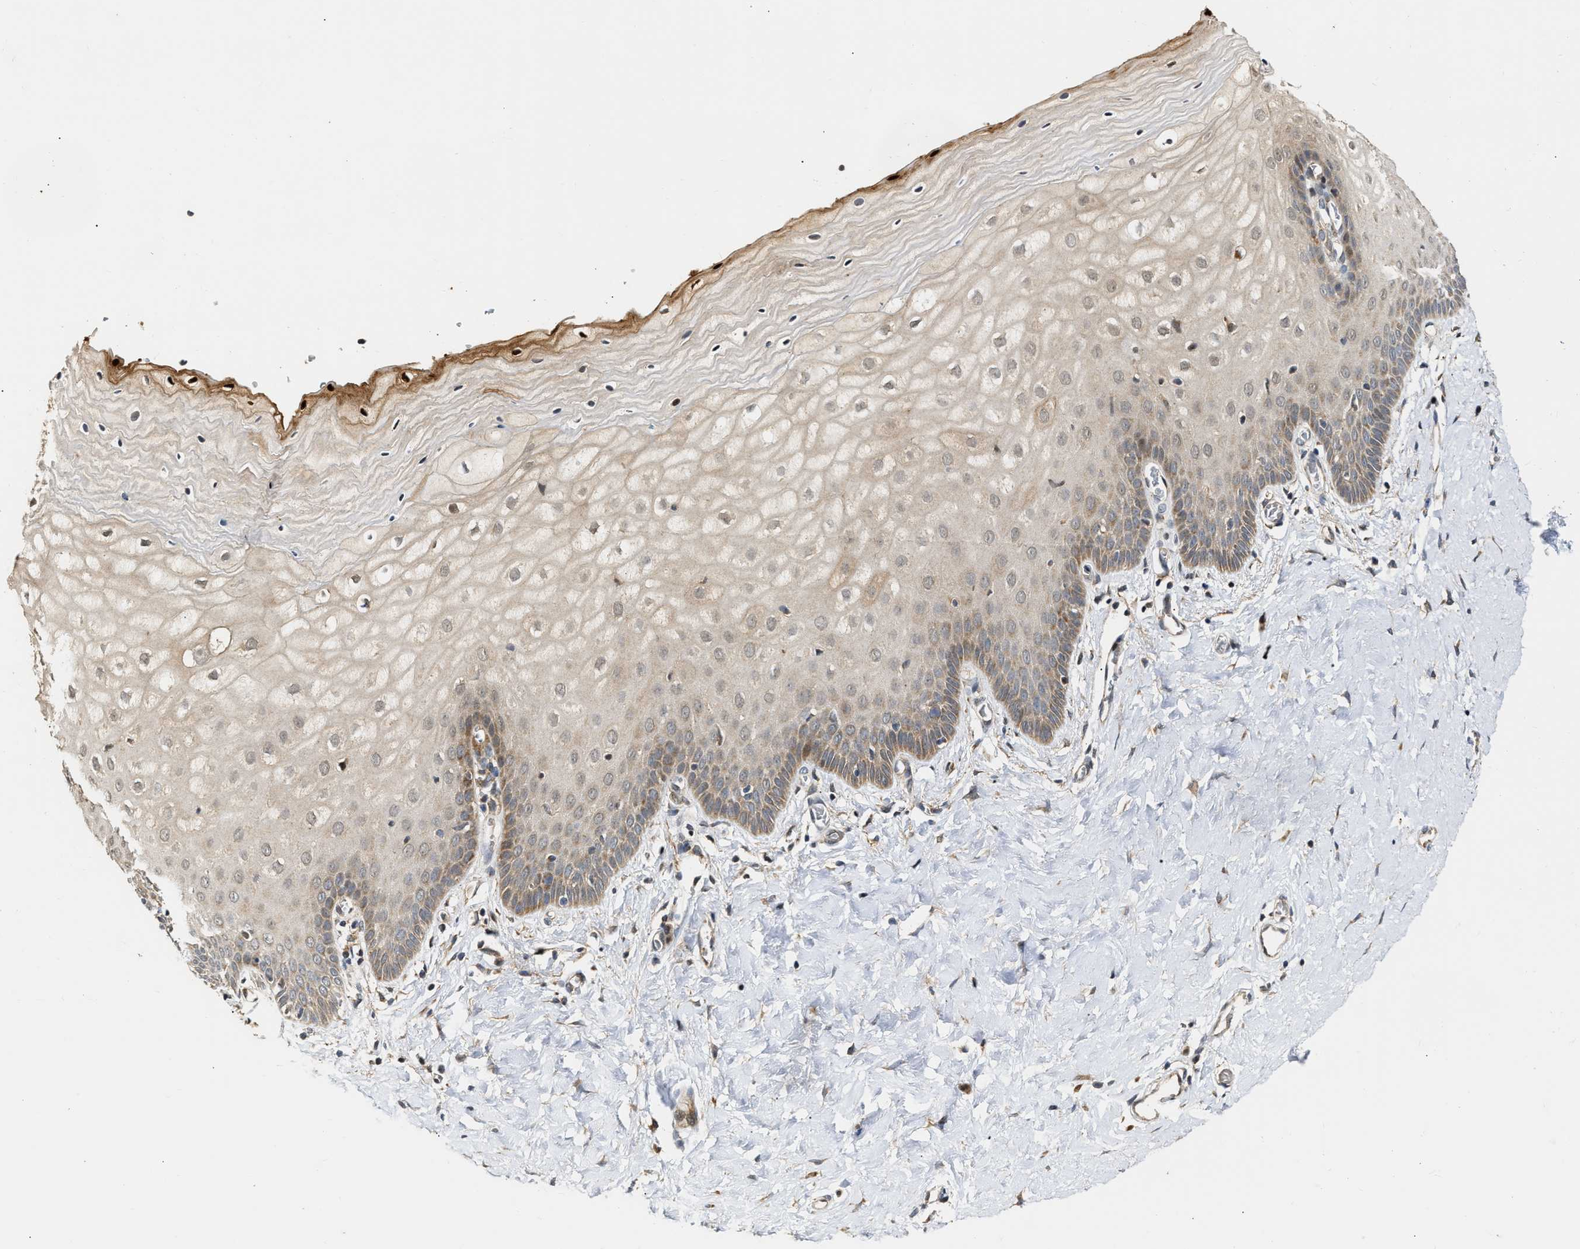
{"staining": {"intensity": "moderate", "quantity": ">75%", "location": "cytoplasmic/membranous"}, "tissue": "cervix", "cell_type": "Glandular cells", "image_type": "normal", "snomed": [{"axis": "morphology", "description": "Normal tissue, NOS"}, {"axis": "topography", "description": "Cervix"}], "caption": "Moderate cytoplasmic/membranous positivity is identified in about >75% of glandular cells in normal cervix.", "gene": "EXTL2", "patient": {"sex": "female", "age": 55}}